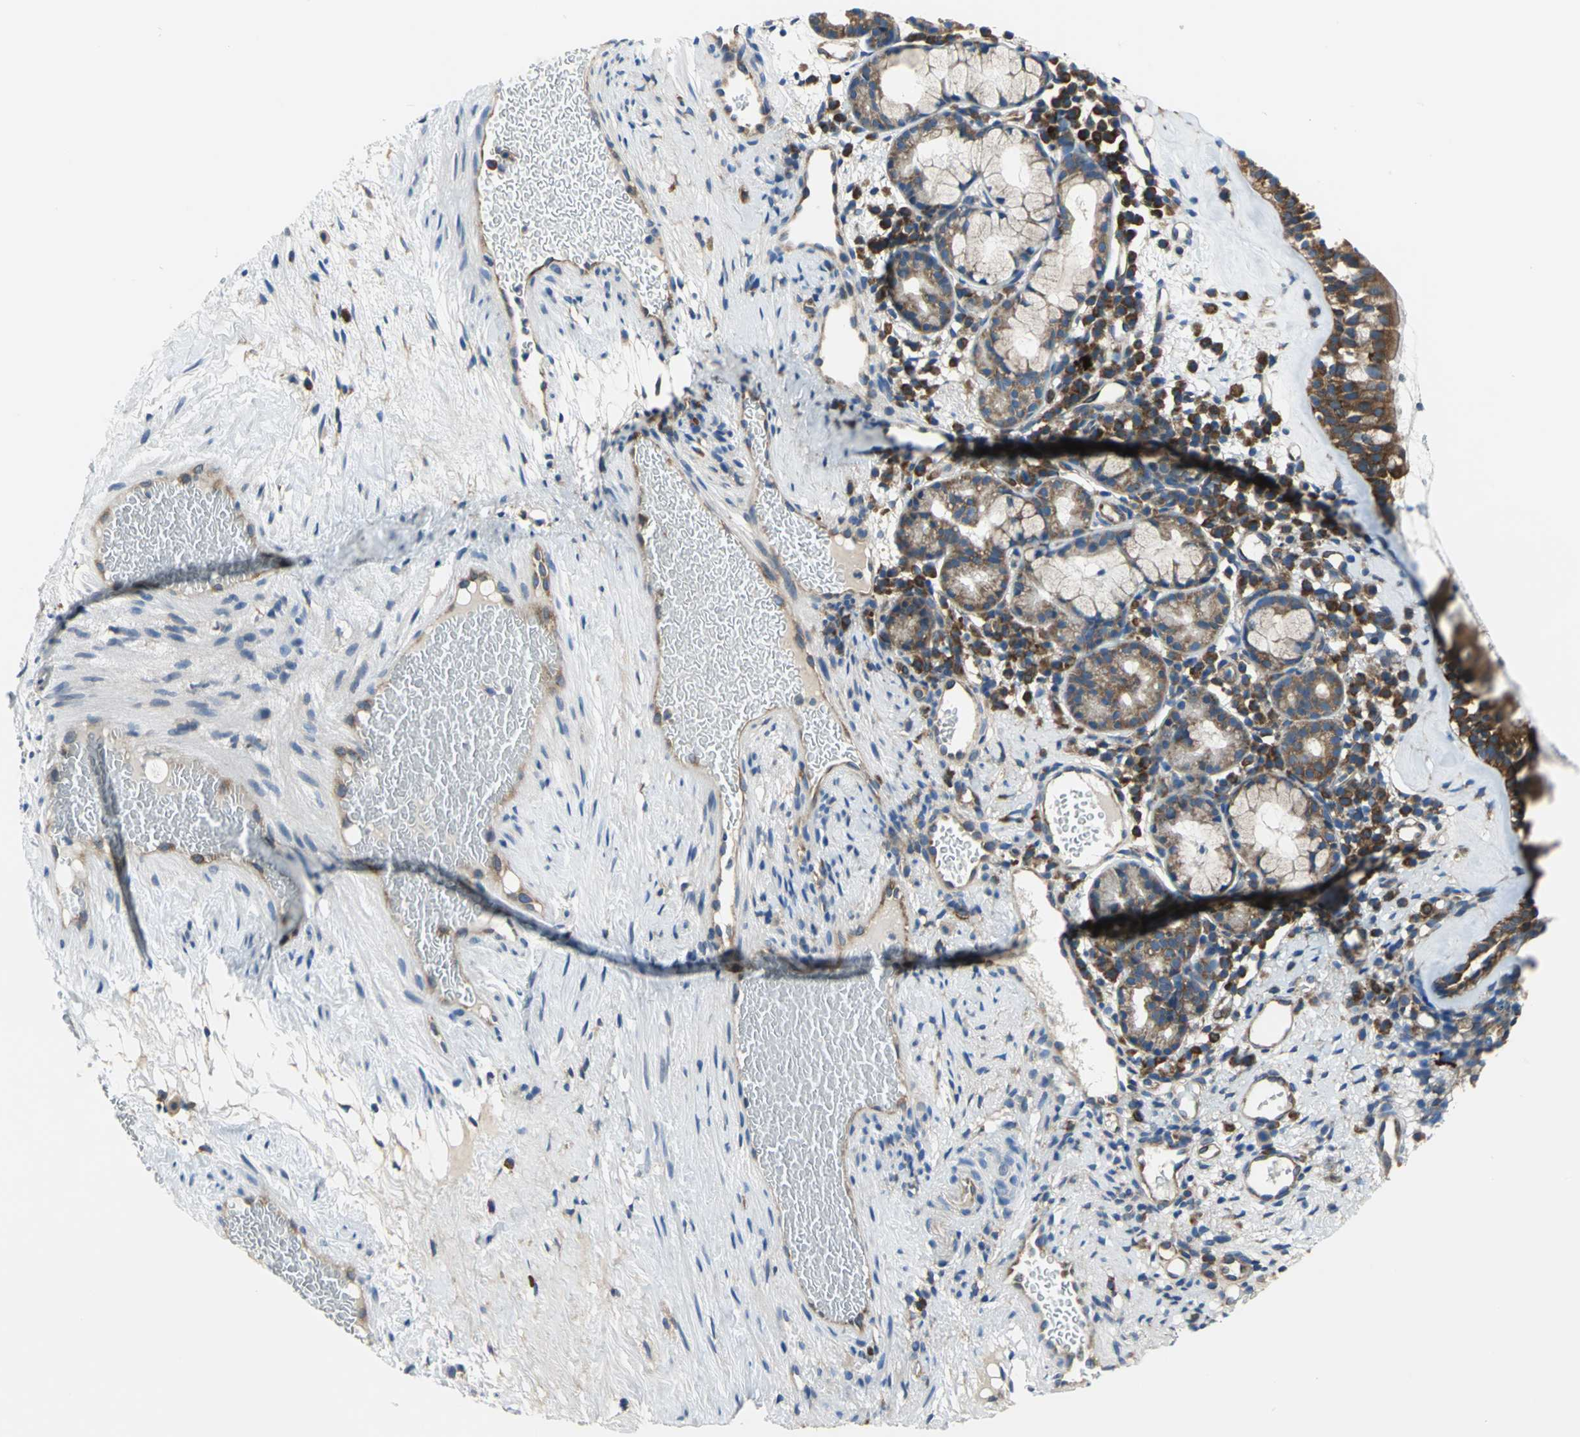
{"staining": {"intensity": "strong", "quantity": ">75%", "location": "cytoplasmic/membranous"}, "tissue": "nasopharynx", "cell_type": "Respiratory epithelial cells", "image_type": "normal", "snomed": [{"axis": "morphology", "description": "Normal tissue, NOS"}, {"axis": "morphology", "description": "Inflammation, NOS"}, {"axis": "topography", "description": "Nasopharynx"}], "caption": "An IHC image of normal tissue is shown. Protein staining in brown shows strong cytoplasmic/membranous positivity in nasopharynx within respiratory epithelial cells.", "gene": "TRIM25", "patient": {"sex": "female", "age": 55}}